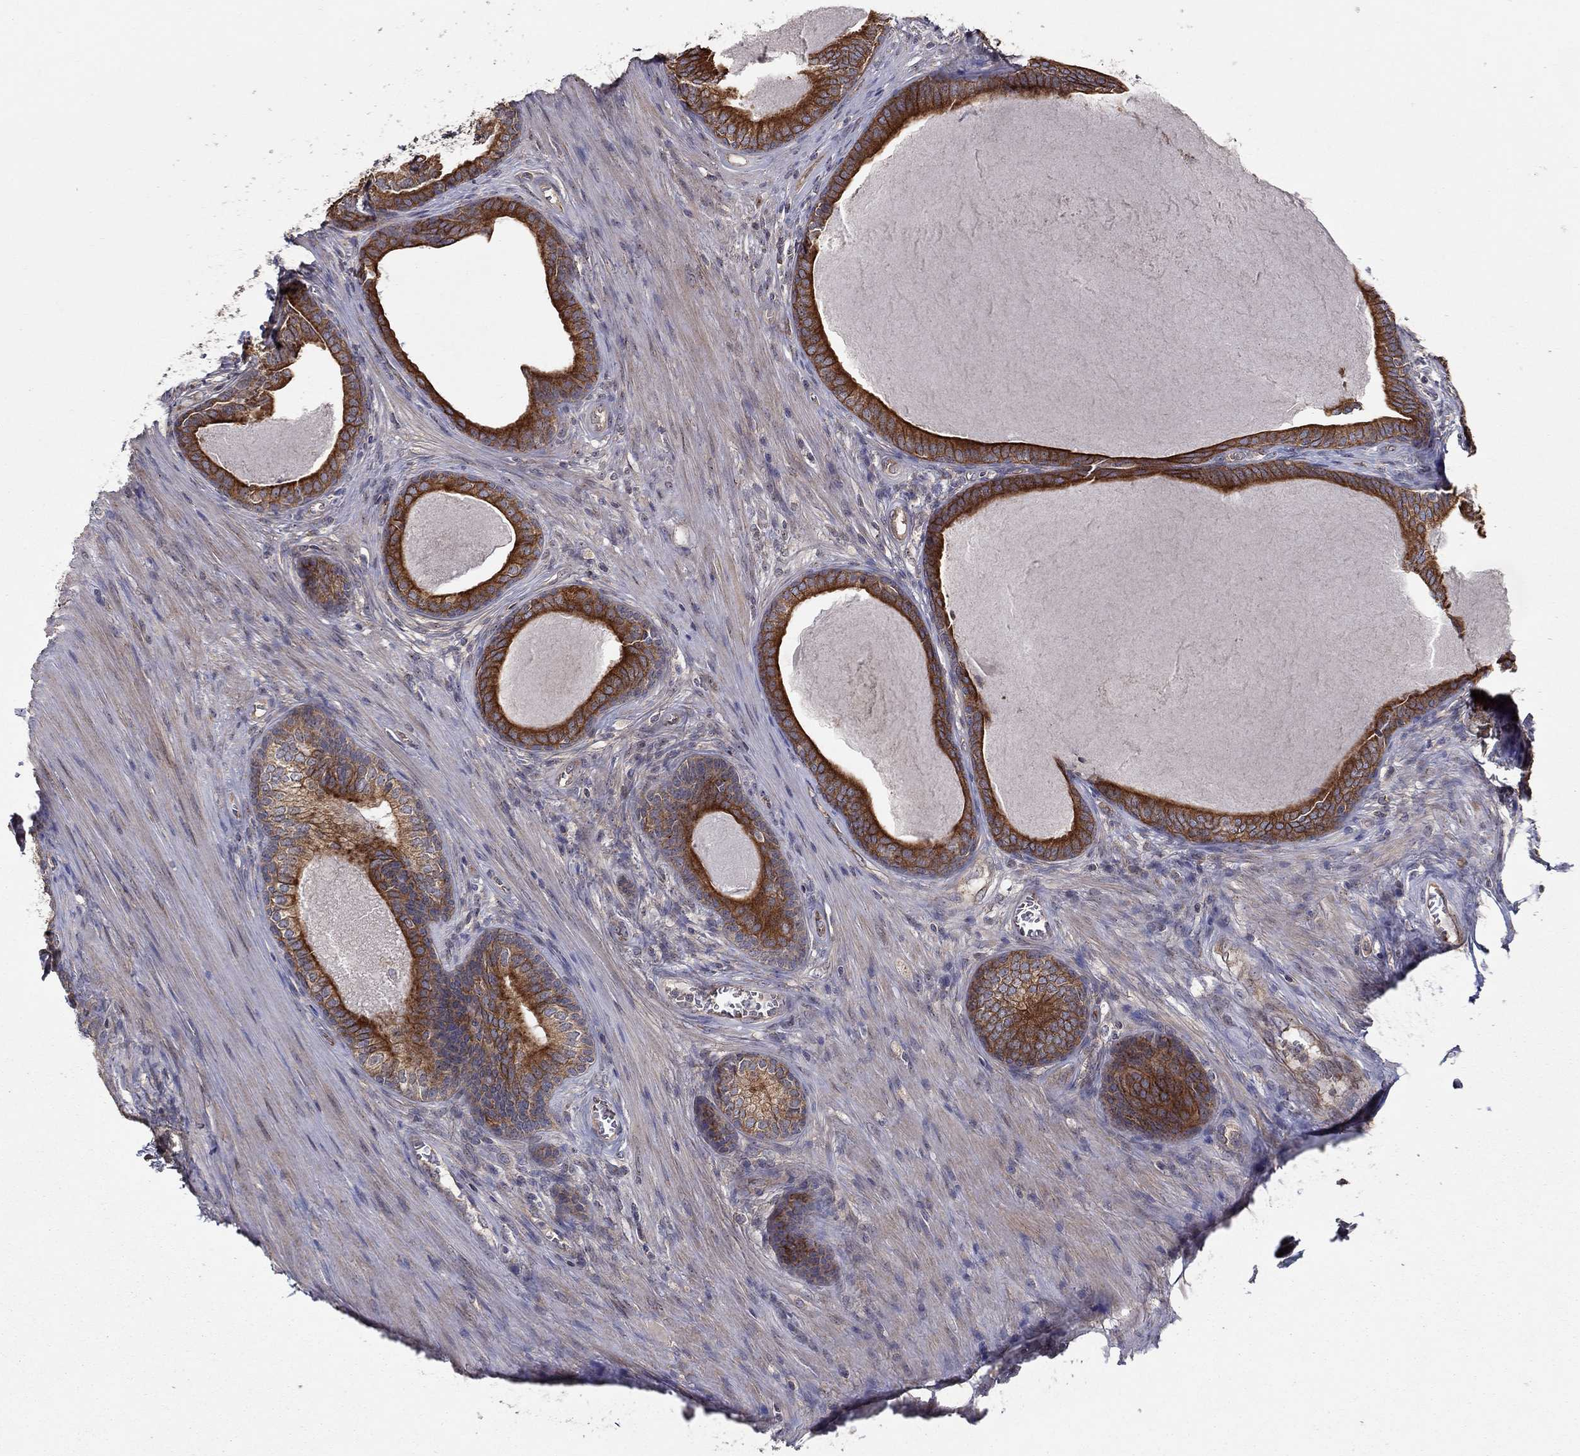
{"staining": {"intensity": "strong", "quantity": "25%-75%", "location": "cytoplasmic/membranous"}, "tissue": "prostate", "cell_type": "Glandular cells", "image_type": "normal", "snomed": [{"axis": "morphology", "description": "Normal tissue, NOS"}, {"axis": "topography", "description": "Prostate"}], "caption": "Protein expression analysis of unremarkable human prostate reveals strong cytoplasmic/membranous positivity in approximately 25%-75% of glandular cells. (DAB (3,3'-diaminobenzidine) IHC with brightfield microscopy, high magnification).", "gene": "BMERB1", "patient": {"sex": "male", "age": 65}}